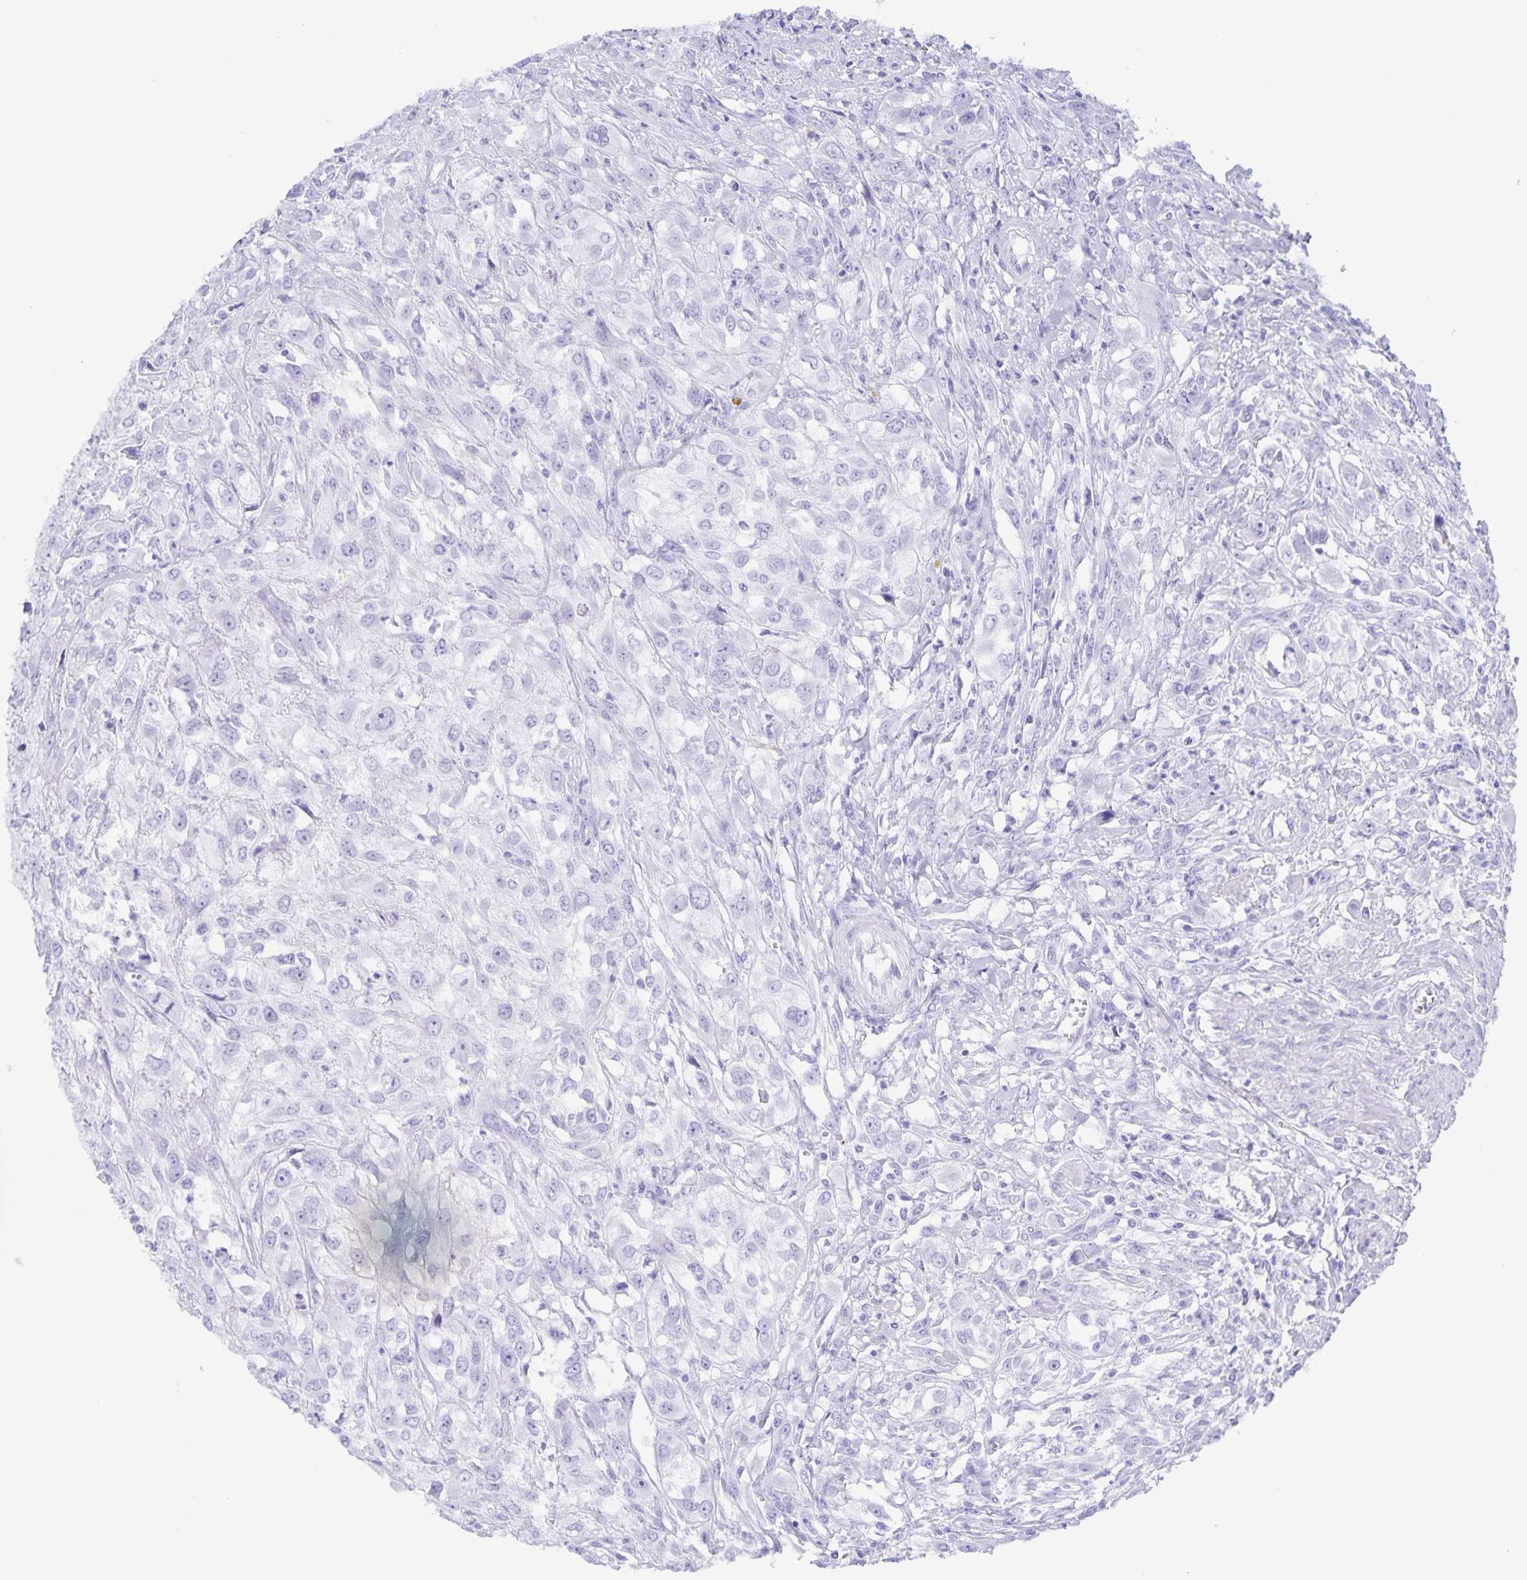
{"staining": {"intensity": "negative", "quantity": "none", "location": "none"}, "tissue": "urothelial cancer", "cell_type": "Tumor cells", "image_type": "cancer", "snomed": [{"axis": "morphology", "description": "Urothelial carcinoma, High grade"}, {"axis": "topography", "description": "Urinary bladder"}], "caption": "Human urothelial cancer stained for a protein using immunohistochemistry (IHC) demonstrates no expression in tumor cells.", "gene": "AQP4", "patient": {"sex": "male", "age": 67}}